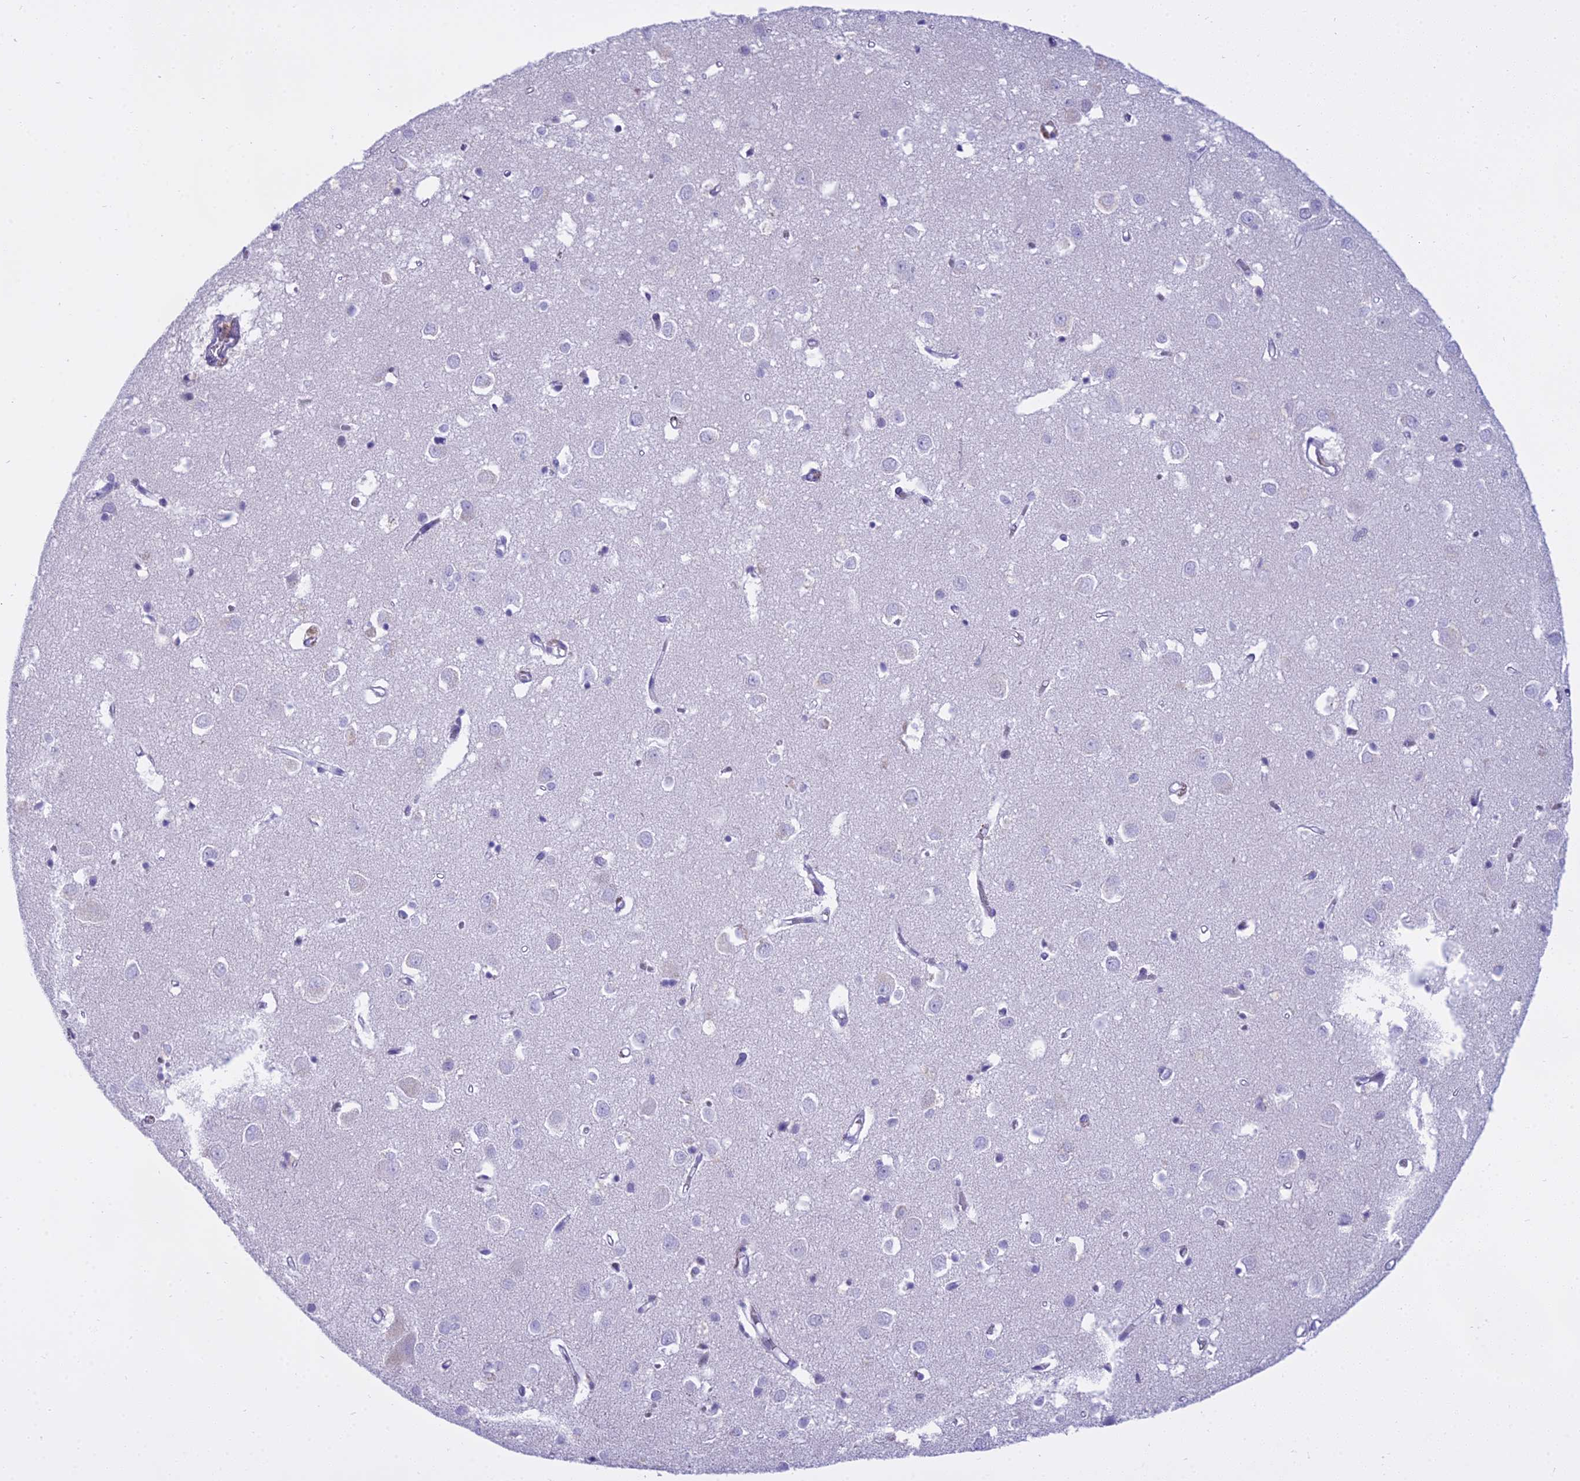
{"staining": {"intensity": "negative", "quantity": "none", "location": "none"}, "tissue": "cerebral cortex", "cell_type": "Endothelial cells", "image_type": "normal", "snomed": [{"axis": "morphology", "description": "Normal tissue, NOS"}, {"axis": "topography", "description": "Cerebral cortex"}], "caption": "Endothelial cells show no significant protein staining in unremarkable cerebral cortex. The staining is performed using DAB (3,3'-diaminobenzidine) brown chromogen with nuclei counter-stained in using hematoxylin.", "gene": "OSTN", "patient": {"sex": "female", "age": 64}}